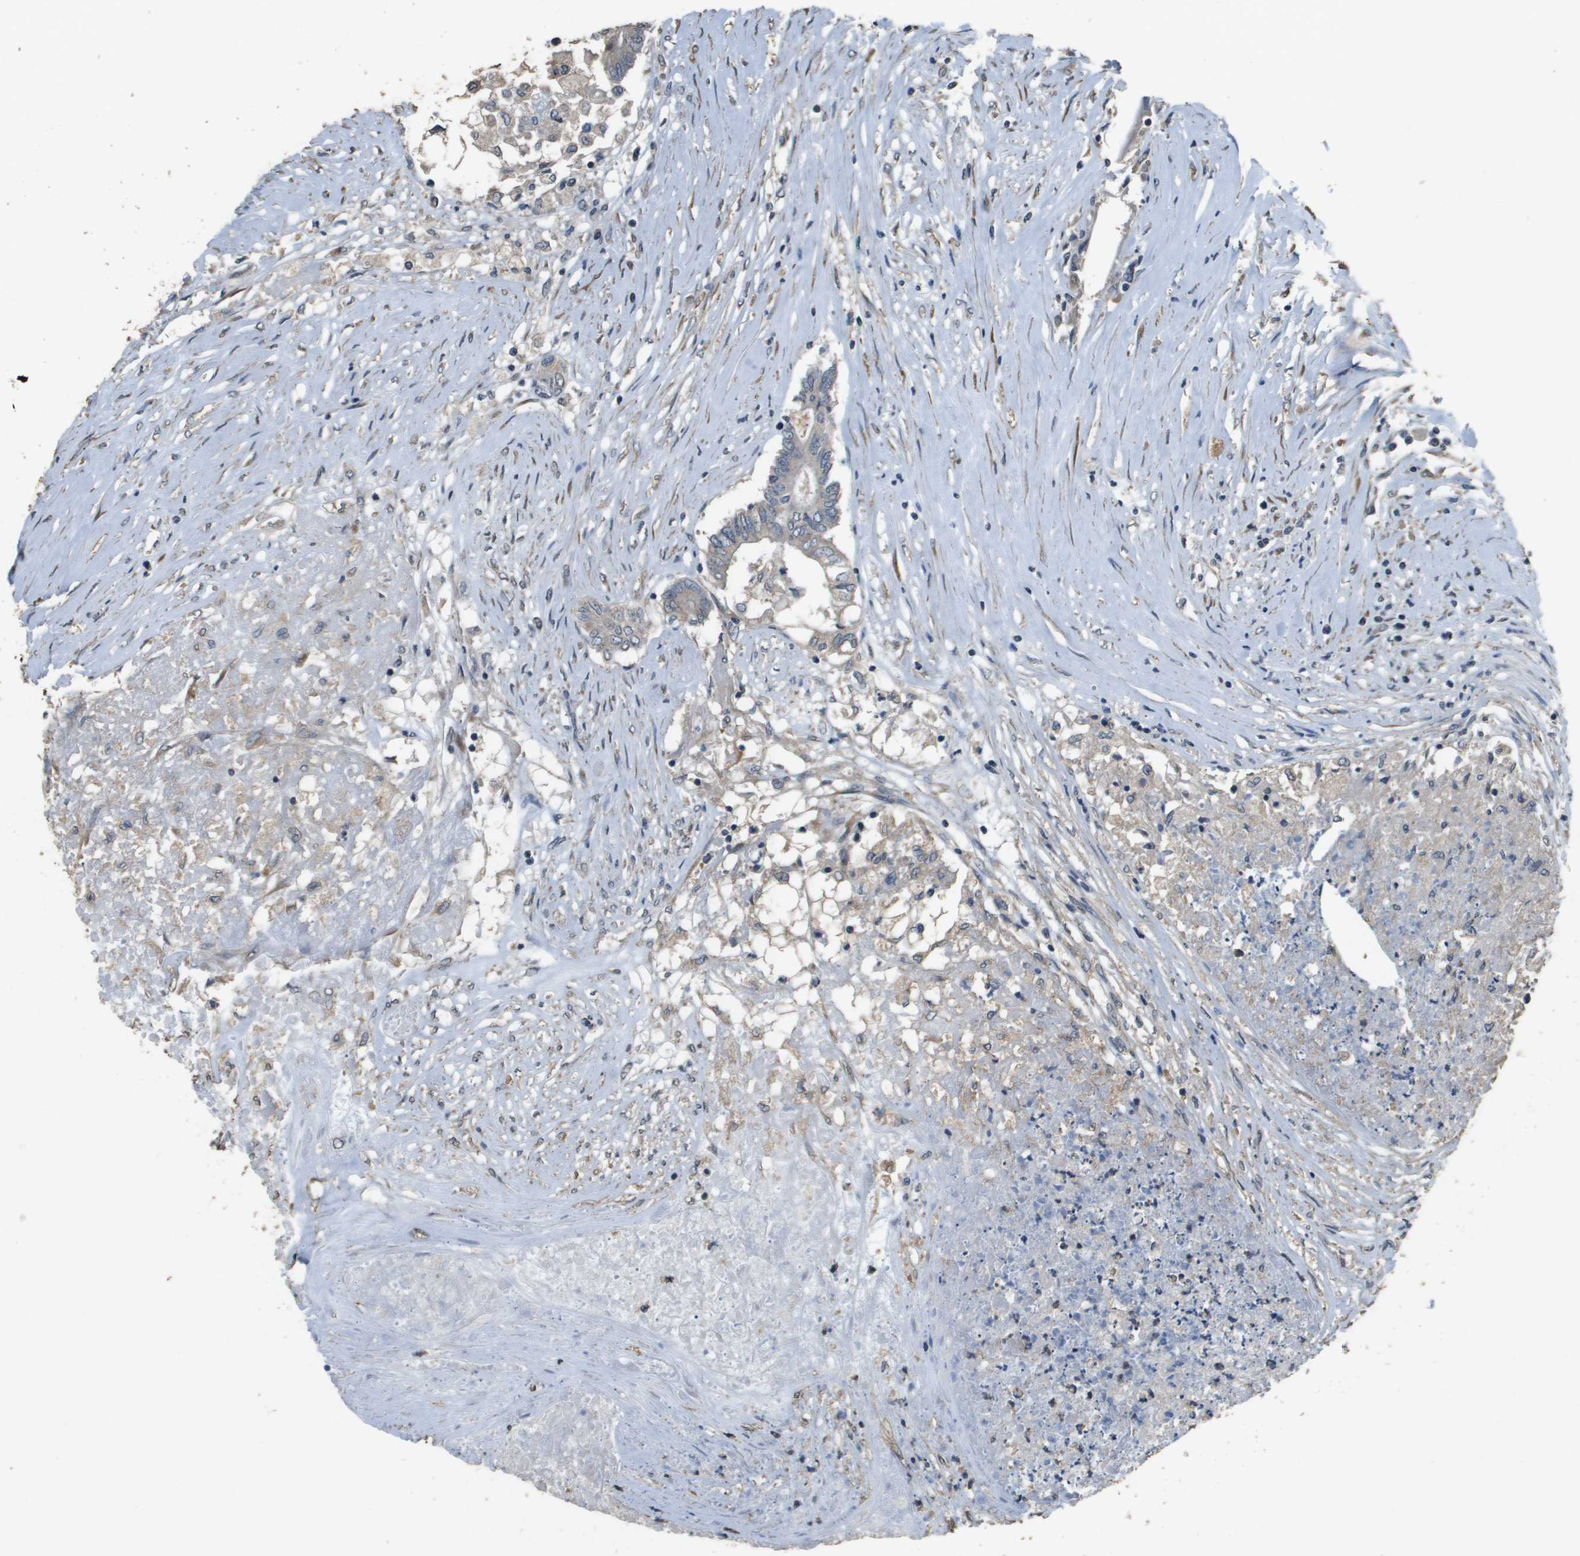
{"staining": {"intensity": "weak", "quantity": ">75%", "location": "cytoplasmic/membranous"}, "tissue": "colorectal cancer", "cell_type": "Tumor cells", "image_type": "cancer", "snomed": [{"axis": "morphology", "description": "Adenocarcinoma, NOS"}, {"axis": "topography", "description": "Rectum"}], "caption": "This is a photomicrograph of immunohistochemistry staining of colorectal cancer, which shows weak staining in the cytoplasmic/membranous of tumor cells.", "gene": "RAB6B", "patient": {"sex": "male", "age": 63}}